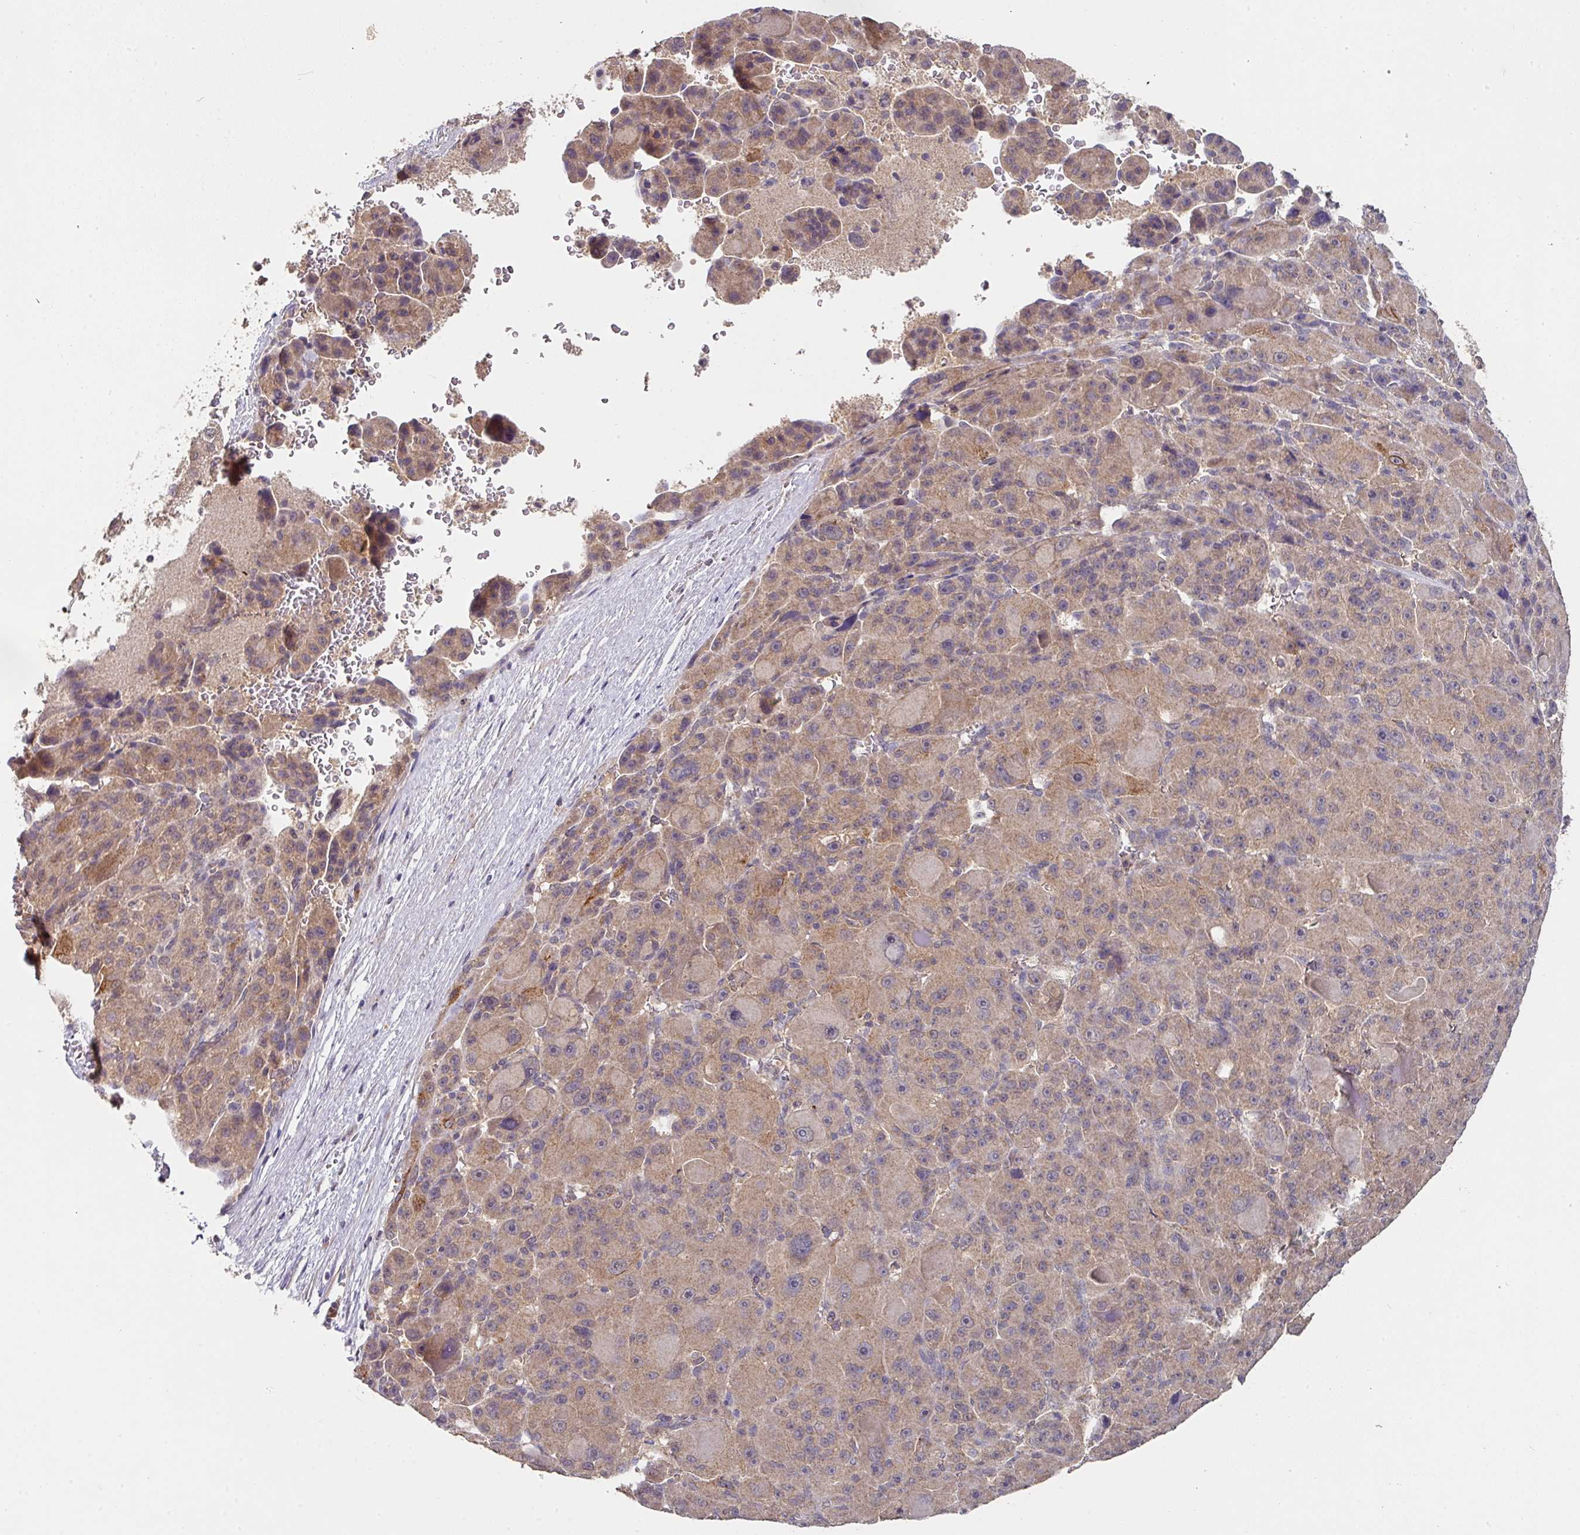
{"staining": {"intensity": "moderate", "quantity": ">75%", "location": "cytoplasmic/membranous"}, "tissue": "liver cancer", "cell_type": "Tumor cells", "image_type": "cancer", "snomed": [{"axis": "morphology", "description": "Carcinoma, Hepatocellular, NOS"}, {"axis": "topography", "description": "Liver"}], "caption": "A photomicrograph showing moderate cytoplasmic/membranous expression in about >75% of tumor cells in hepatocellular carcinoma (liver), as visualized by brown immunohistochemical staining.", "gene": "EXTL3", "patient": {"sex": "male", "age": 76}}